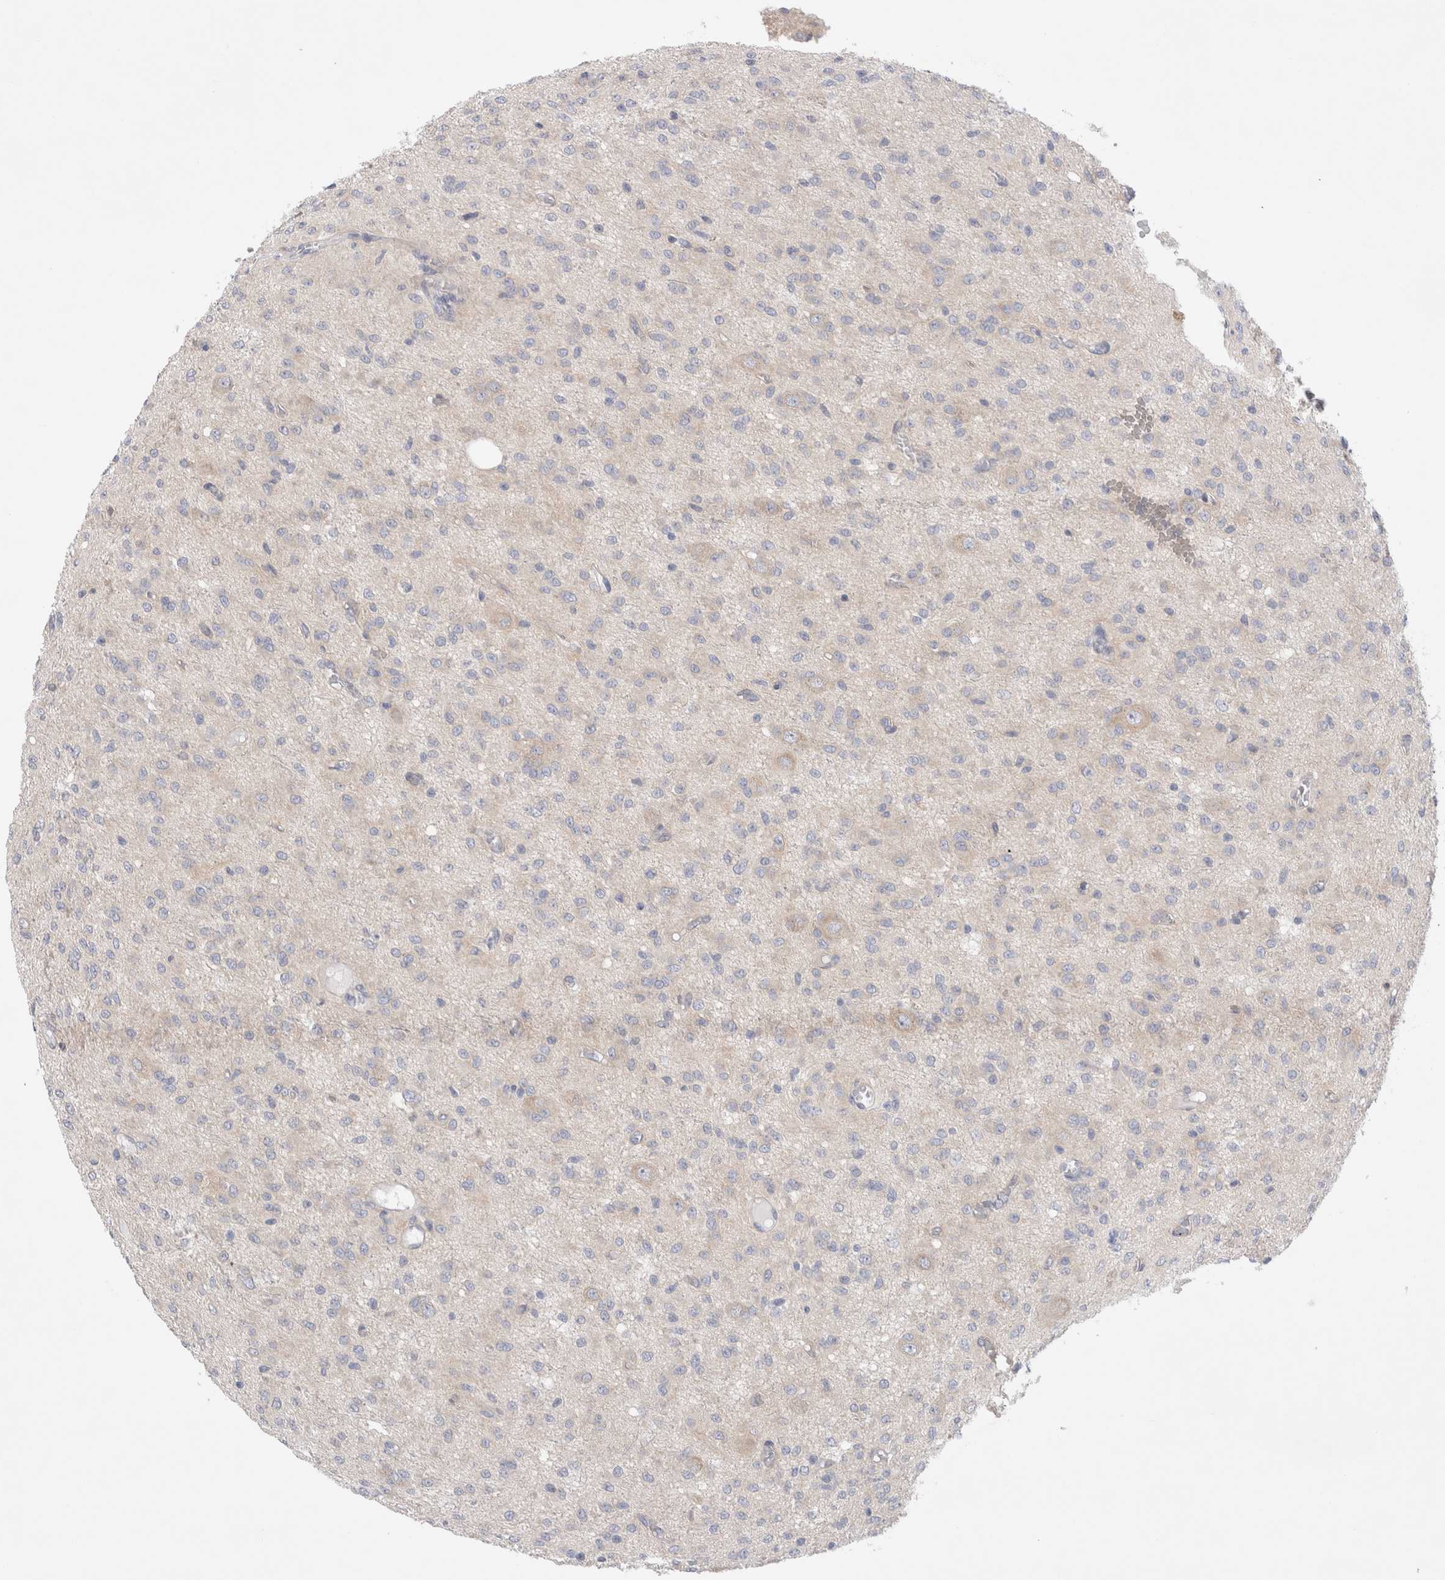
{"staining": {"intensity": "weak", "quantity": "<25%", "location": "cytoplasmic/membranous"}, "tissue": "glioma", "cell_type": "Tumor cells", "image_type": "cancer", "snomed": [{"axis": "morphology", "description": "Glioma, malignant, High grade"}, {"axis": "topography", "description": "Brain"}], "caption": "Glioma was stained to show a protein in brown. There is no significant positivity in tumor cells.", "gene": "RBM12B", "patient": {"sex": "female", "age": 59}}